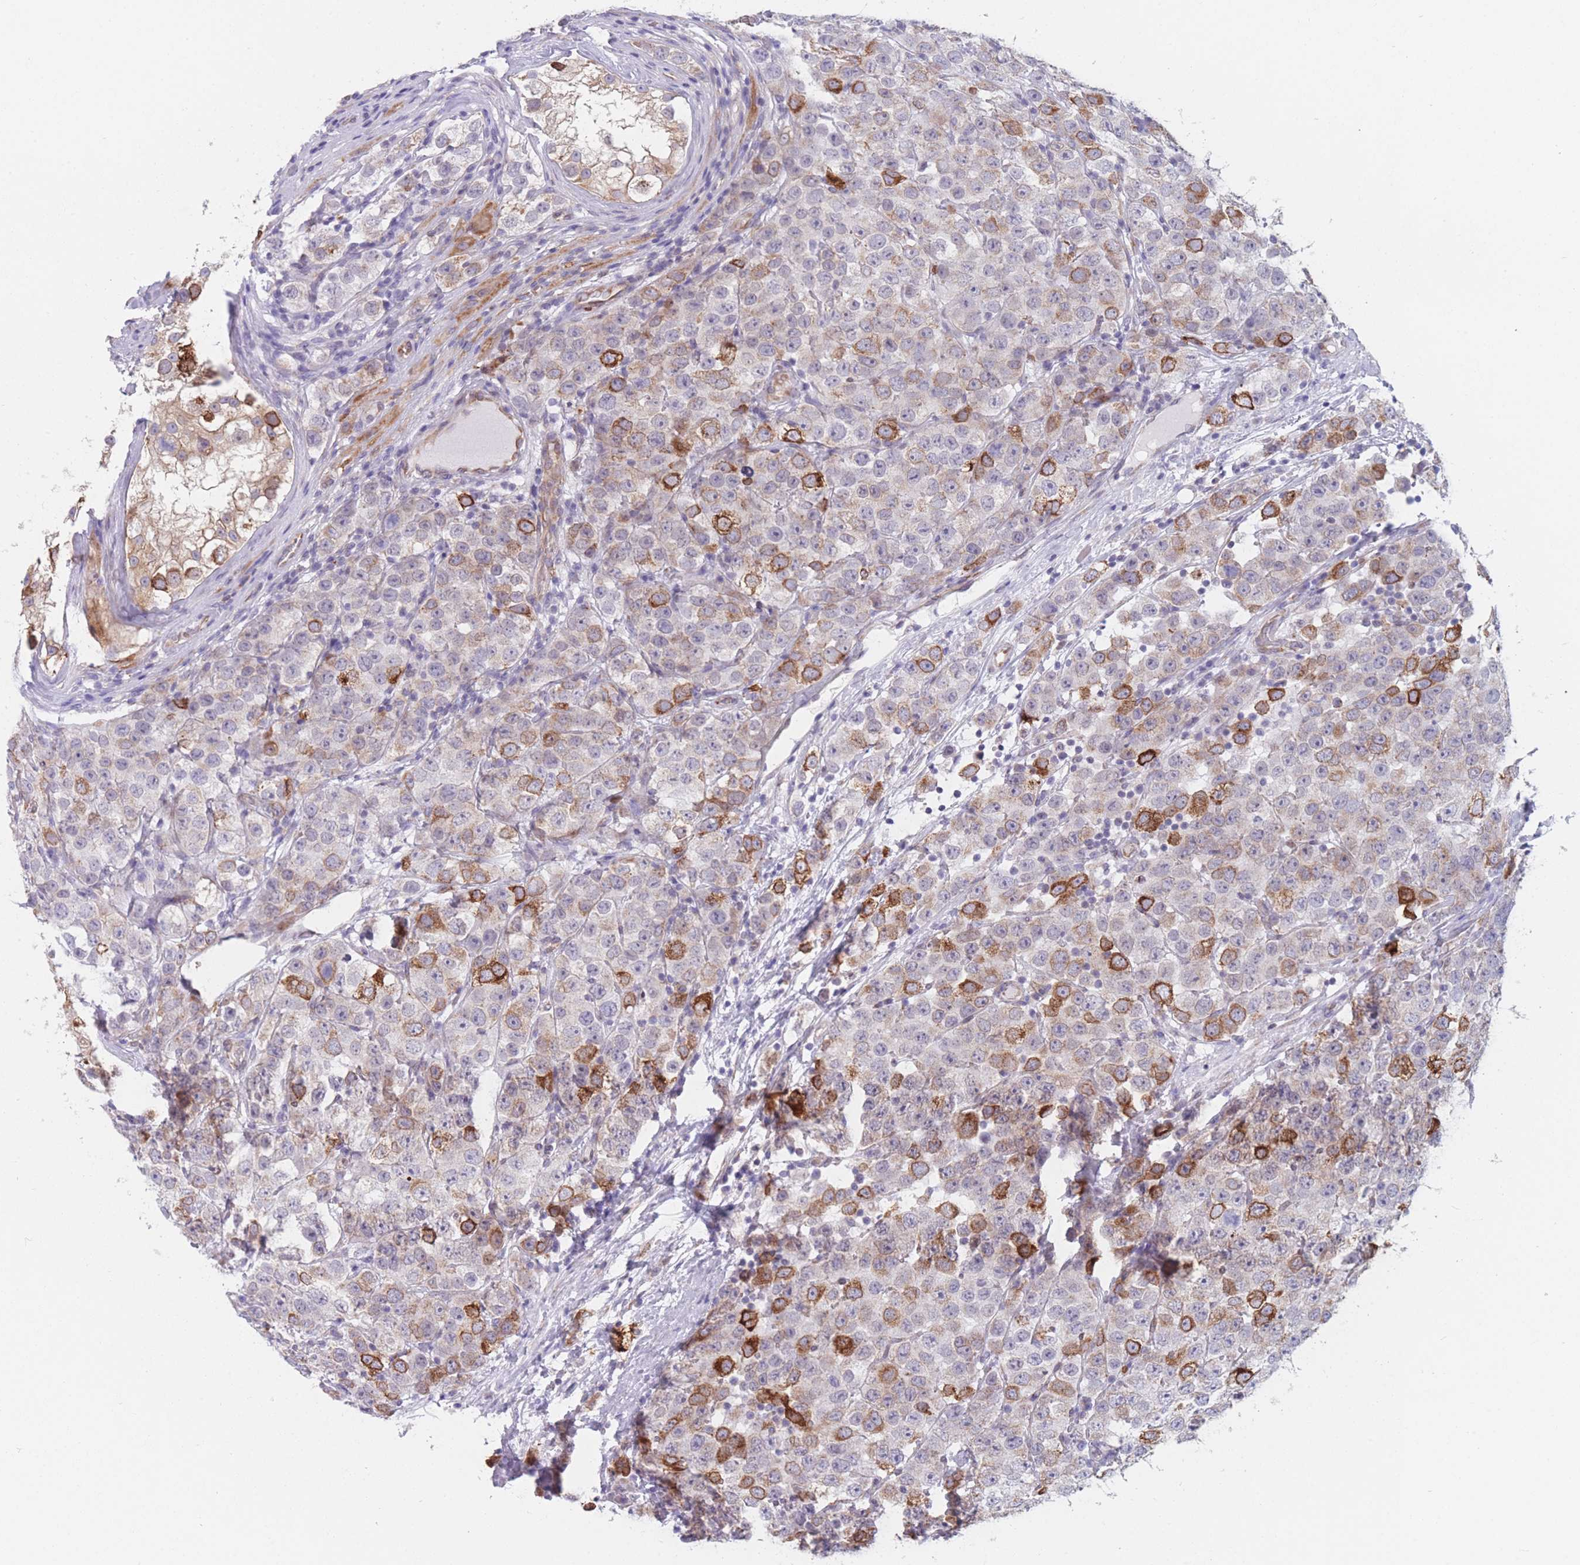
{"staining": {"intensity": "strong", "quantity": "<25%", "location": "cytoplasmic/membranous"}, "tissue": "testis cancer", "cell_type": "Tumor cells", "image_type": "cancer", "snomed": [{"axis": "morphology", "description": "Seminoma, NOS"}, {"axis": "topography", "description": "Testis"}], "caption": "Immunohistochemical staining of human testis cancer shows strong cytoplasmic/membranous protein positivity in about <25% of tumor cells. (DAB (3,3'-diaminobenzidine) = brown stain, brightfield microscopy at high magnification).", "gene": "AK9", "patient": {"sex": "male", "age": 28}}